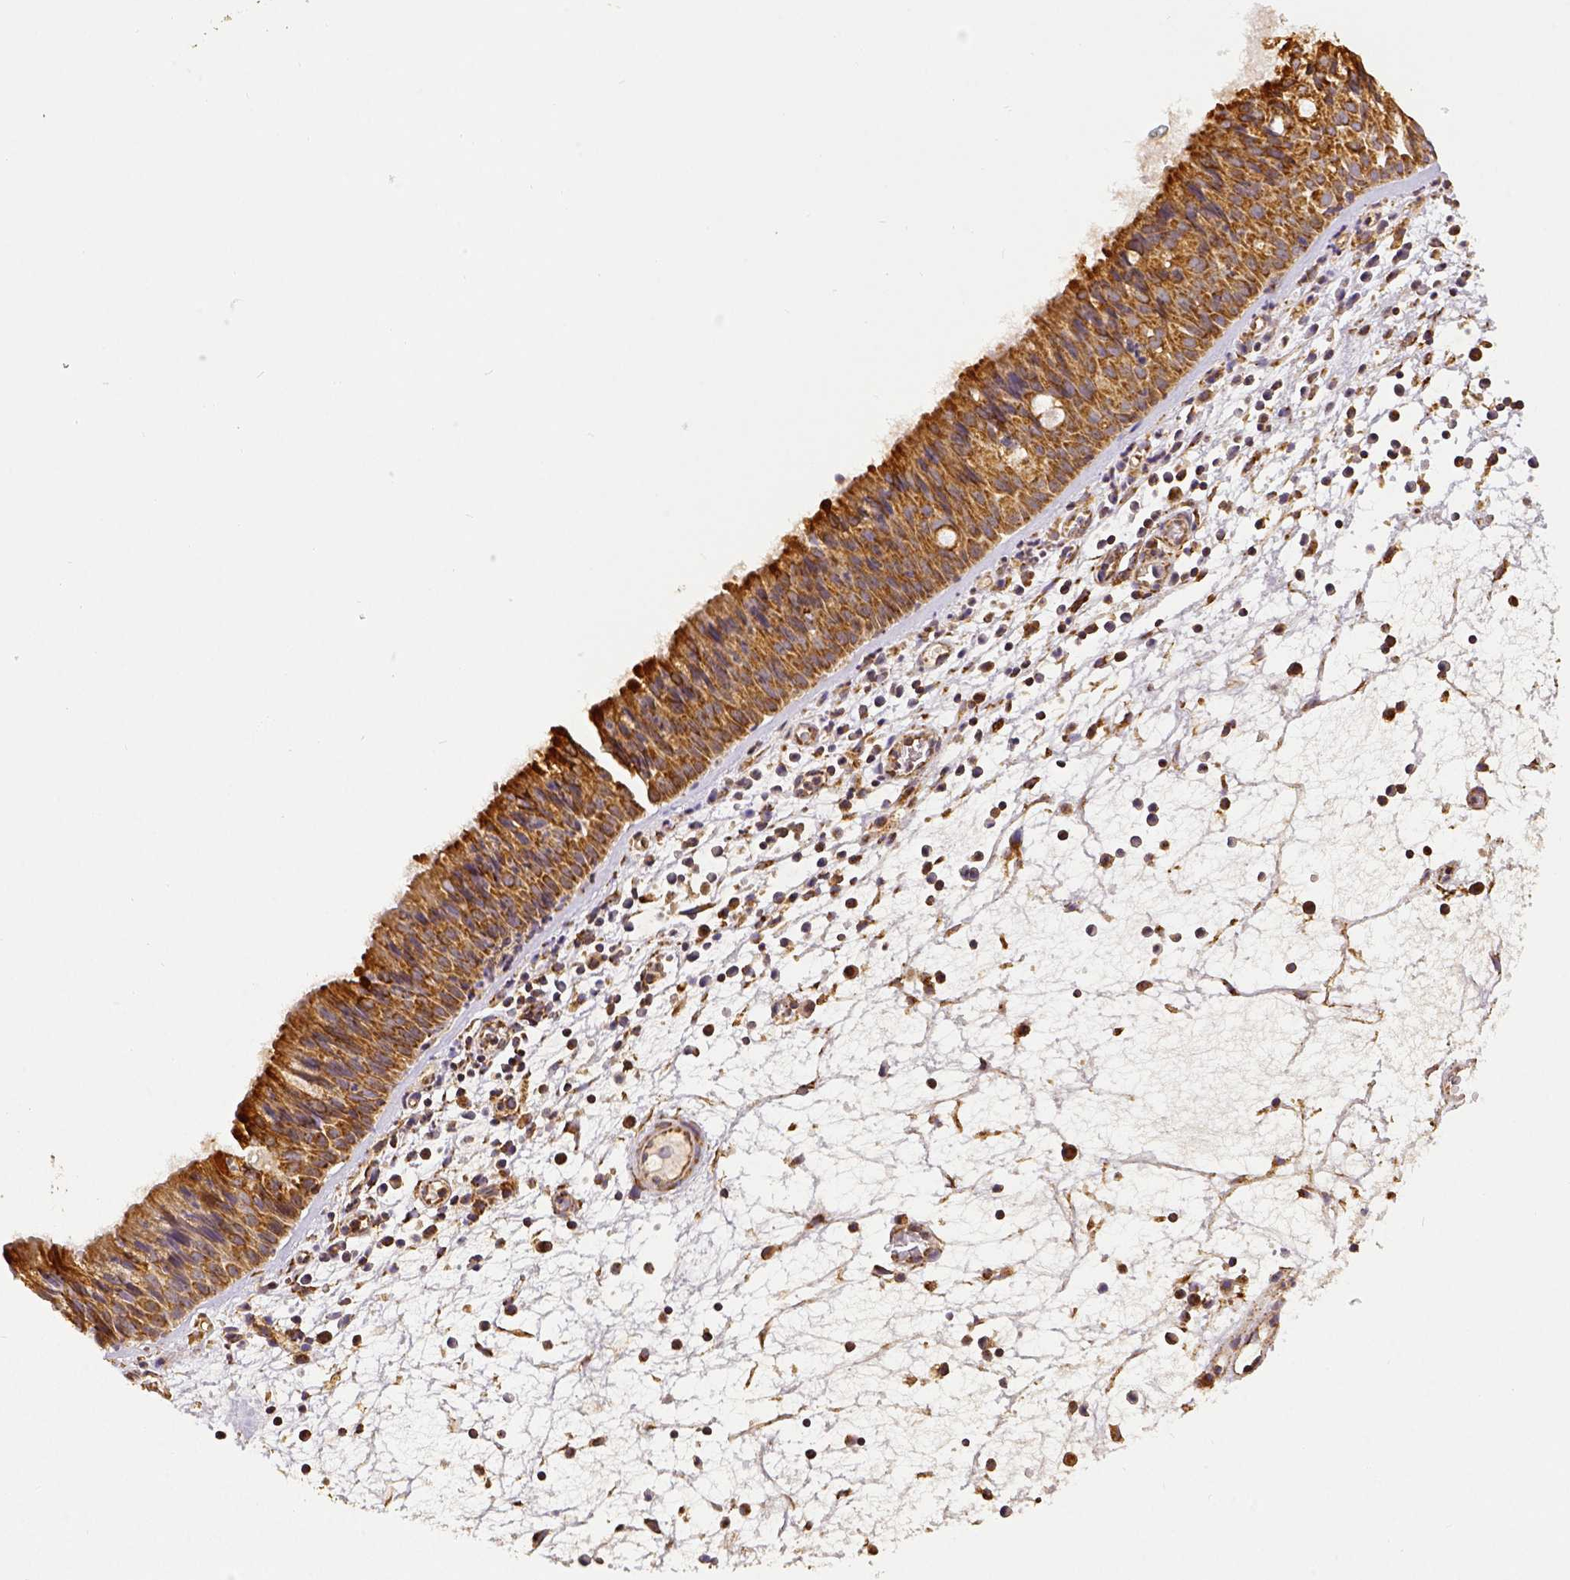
{"staining": {"intensity": "strong", "quantity": ">75%", "location": "cytoplasmic/membranous"}, "tissue": "nasopharynx", "cell_type": "Respiratory epithelial cells", "image_type": "normal", "snomed": [{"axis": "morphology", "description": "Normal tissue, NOS"}, {"axis": "topography", "description": "Nasopharynx"}], "caption": "Immunohistochemical staining of unremarkable nasopharynx shows >75% levels of strong cytoplasmic/membranous protein staining in about >75% of respiratory epithelial cells.", "gene": "SDHB", "patient": {"sex": "male", "age": 67}}